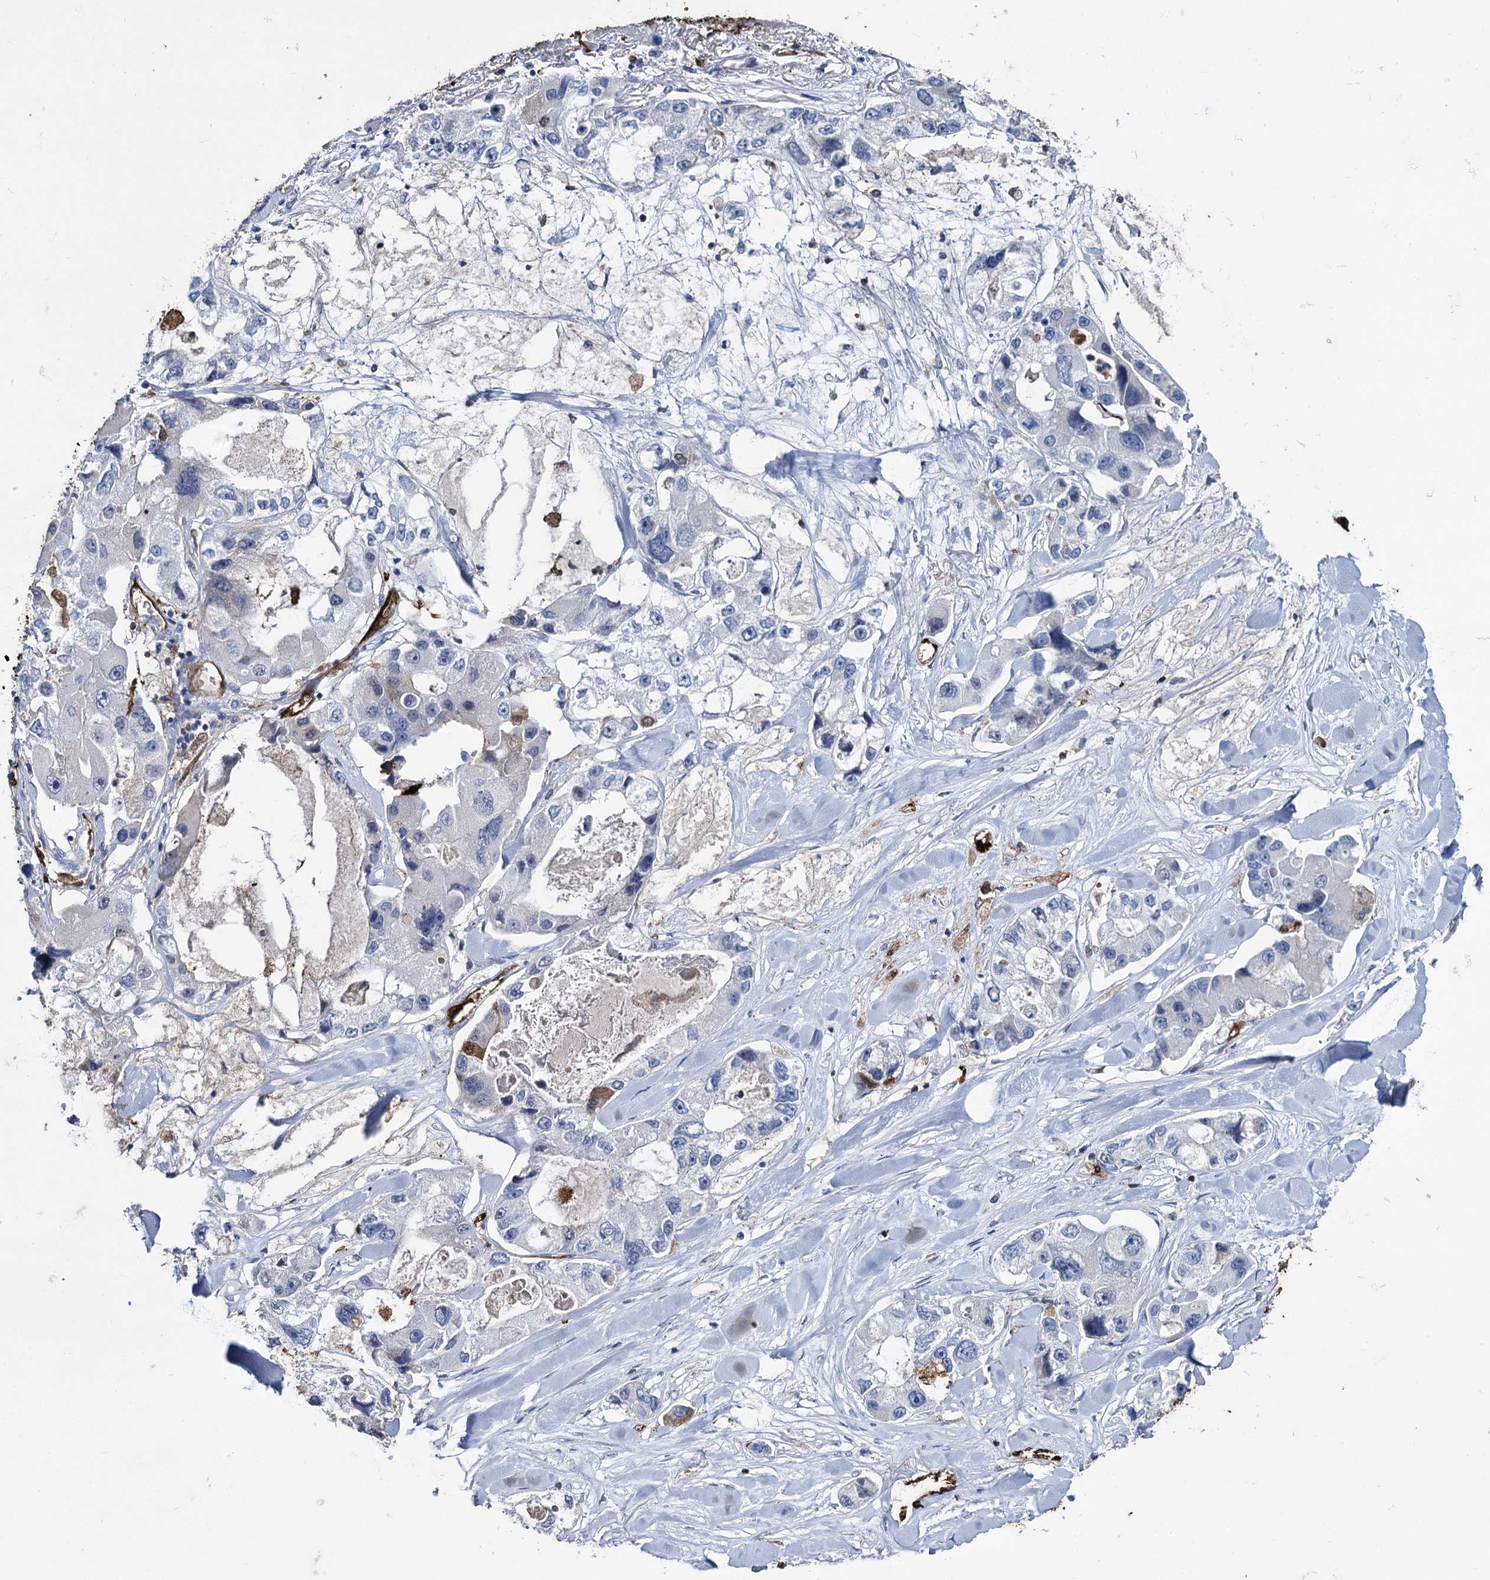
{"staining": {"intensity": "strong", "quantity": "<25%", "location": "cytoplasmic/membranous,nuclear"}, "tissue": "lung cancer", "cell_type": "Tumor cells", "image_type": "cancer", "snomed": [{"axis": "morphology", "description": "Adenocarcinoma, NOS"}, {"axis": "topography", "description": "Lung"}], "caption": "An immunohistochemistry (IHC) image of neoplastic tissue is shown. Protein staining in brown shows strong cytoplasmic/membranous and nuclear positivity in lung cancer (adenocarcinoma) within tumor cells.", "gene": "FABP5", "patient": {"sex": "female", "age": 54}}